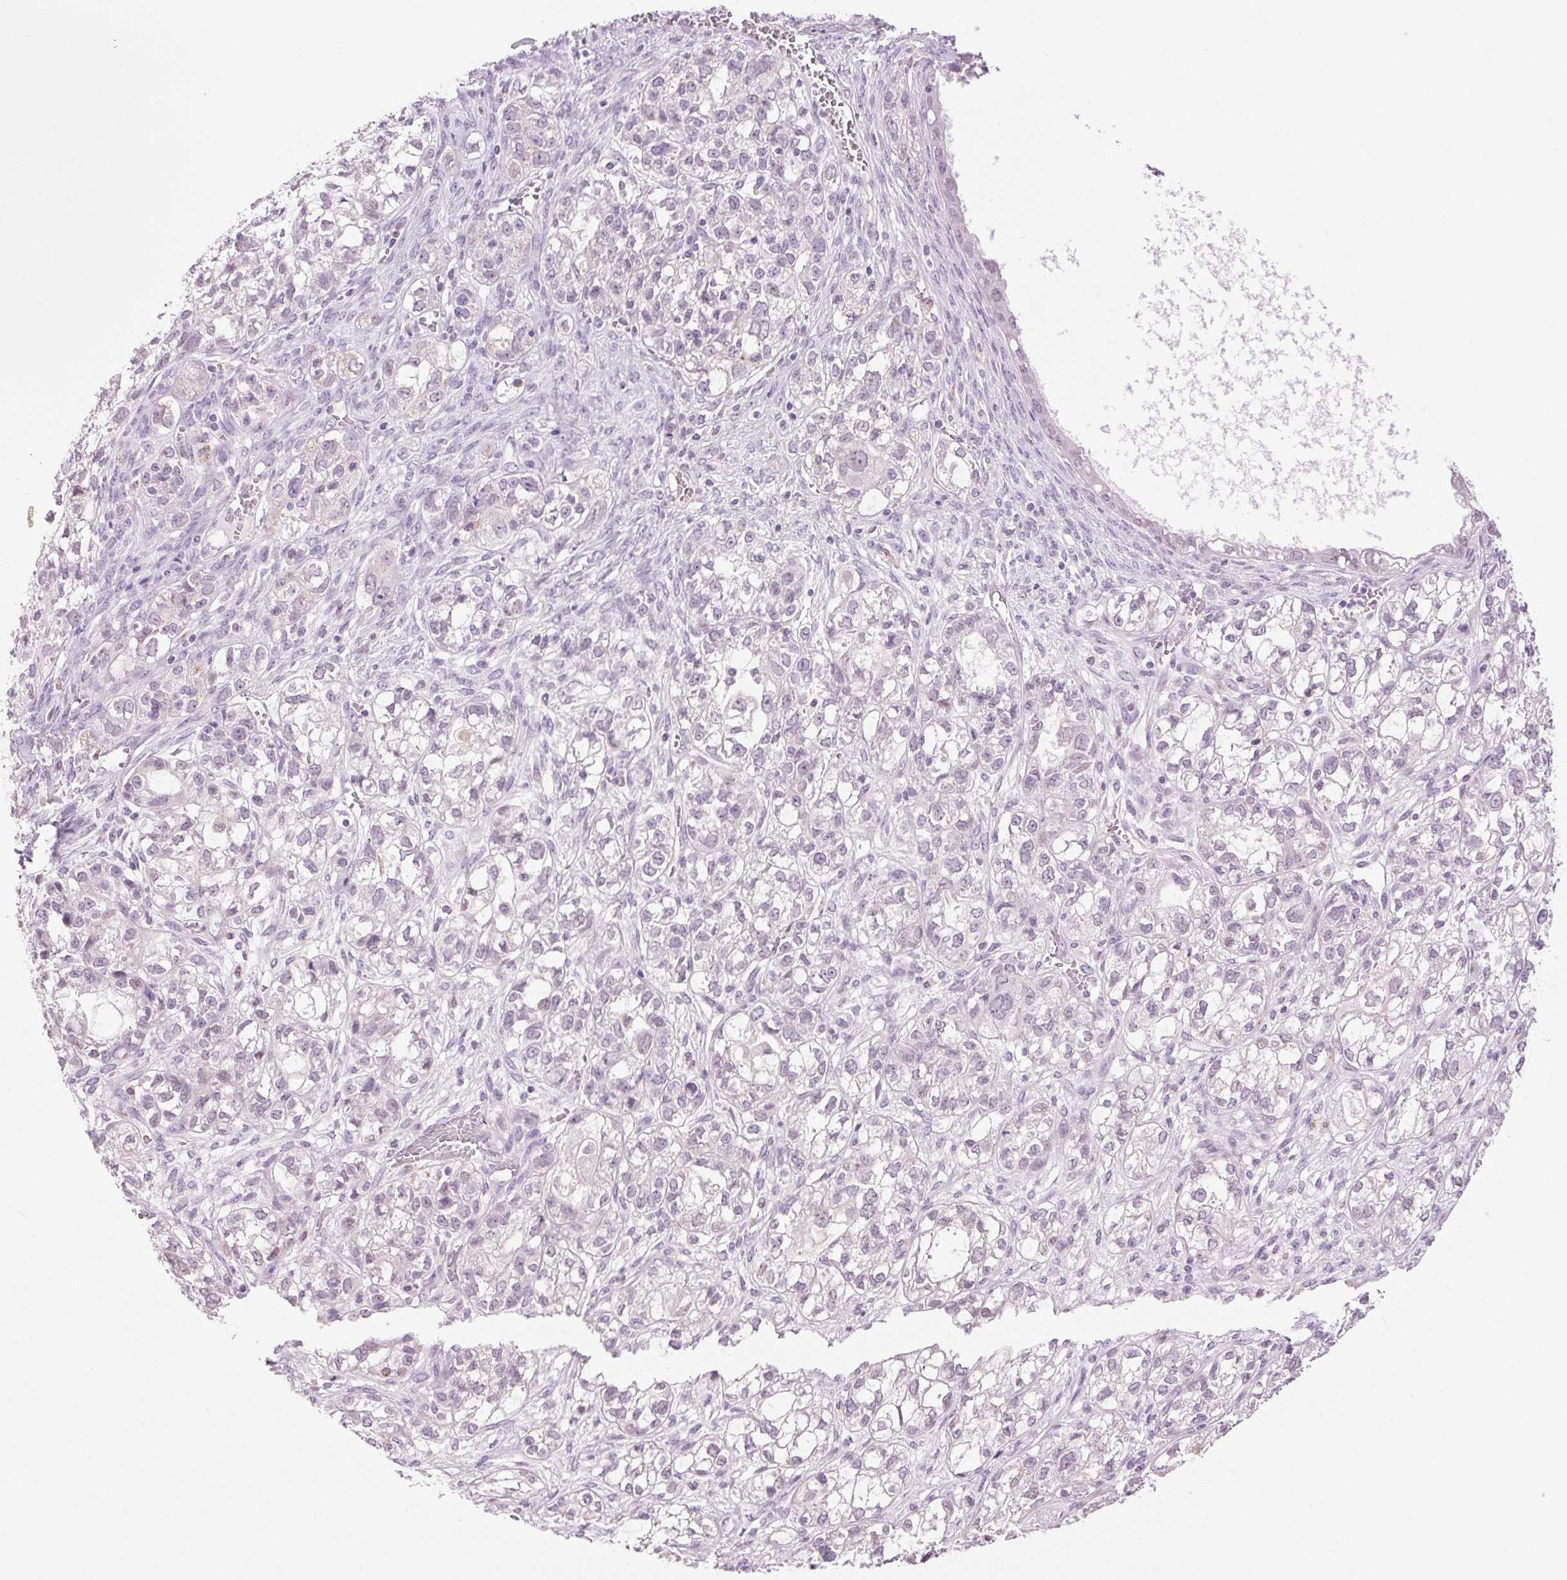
{"staining": {"intensity": "negative", "quantity": "none", "location": "none"}, "tissue": "ovarian cancer", "cell_type": "Tumor cells", "image_type": "cancer", "snomed": [{"axis": "morphology", "description": "Carcinoma, endometroid"}, {"axis": "topography", "description": "Ovary"}], "caption": "Protein analysis of ovarian cancer (endometroid carcinoma) demonstrates no significant staining in tumor cells.", "gene": "MPO", "patient": {"sex": "female", "age": 64}}